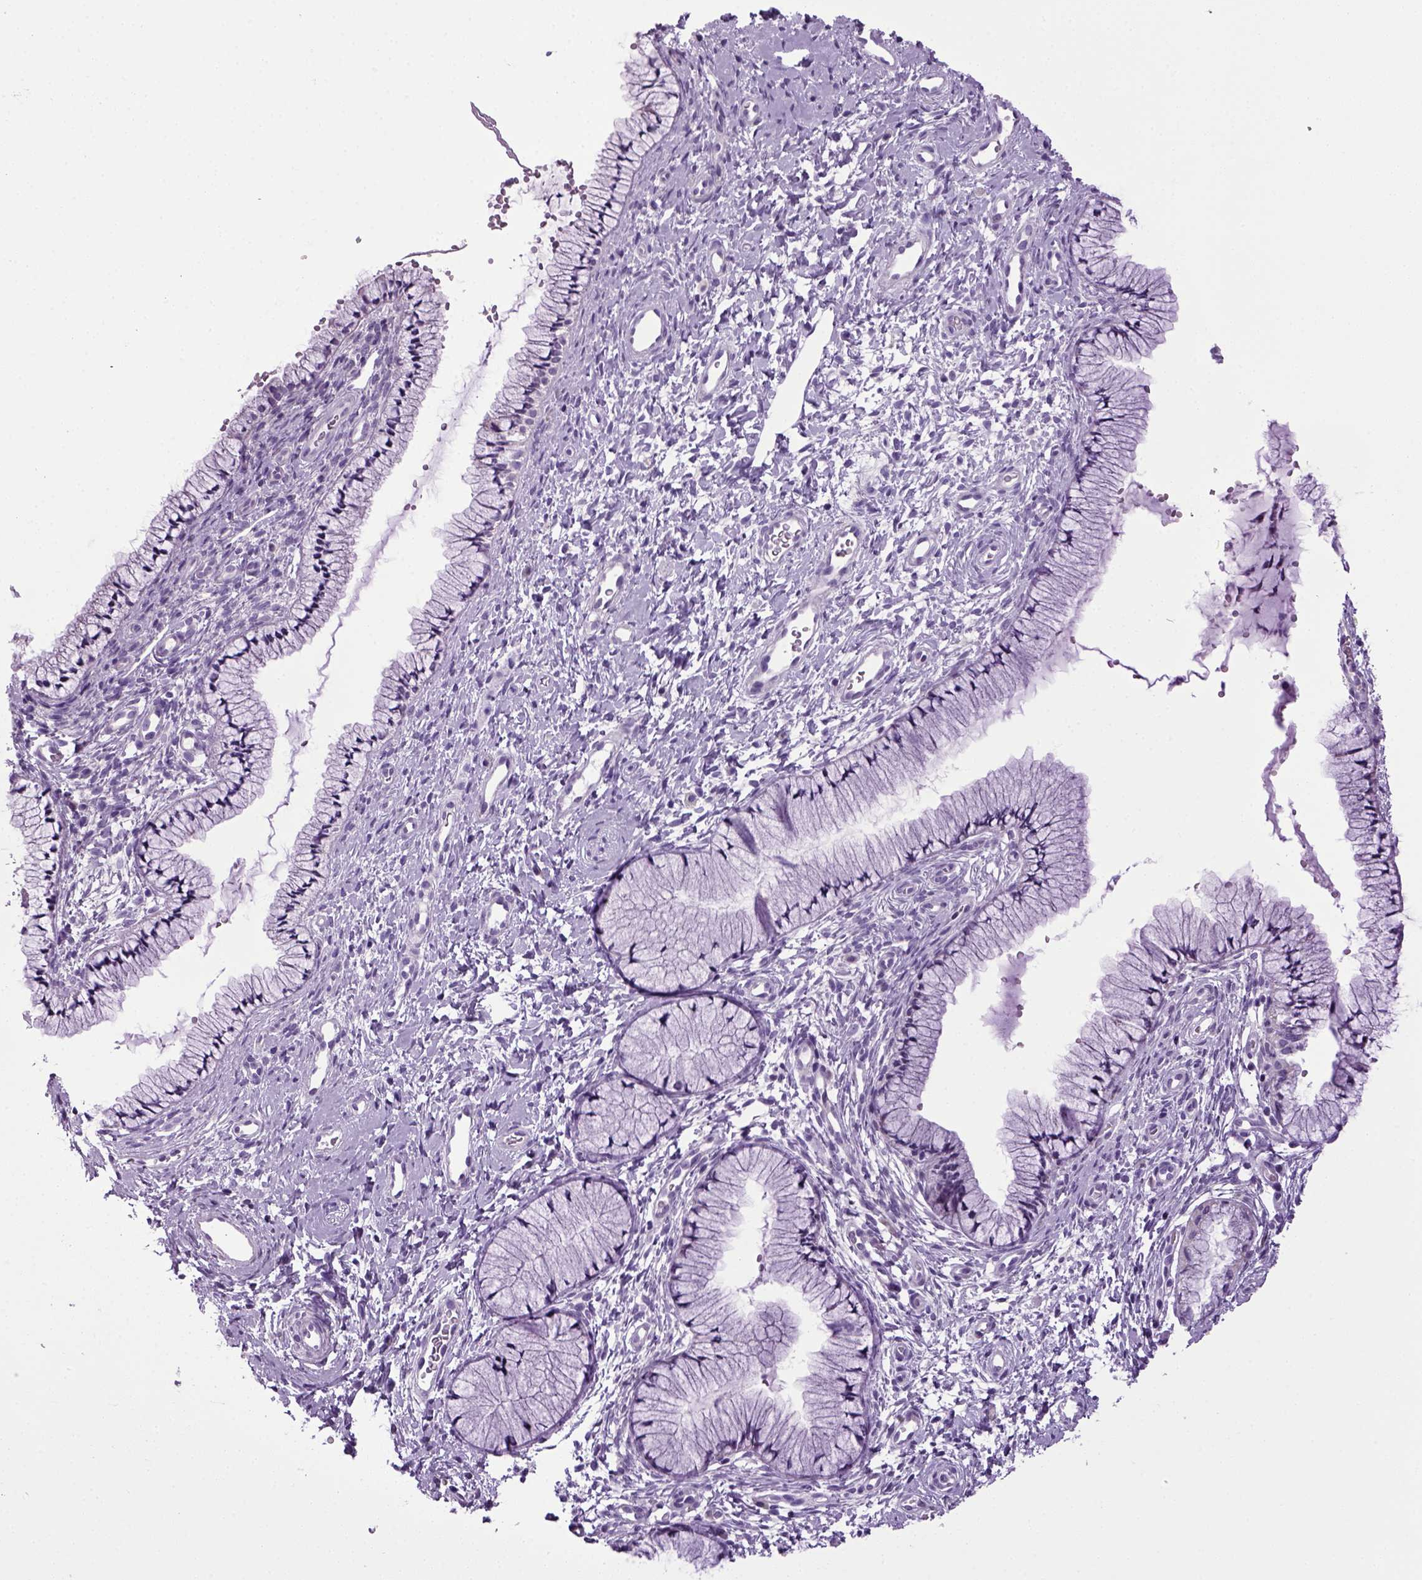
{"staining": {"intensity": "negative", "quantity": "none", "location": "none"}, "tissue": "cervix", "cell_type": "Glandular cells", "image_type": "normal", "snomed": [{"axis": "morphology", "description": "Normal tissue, NOS"}, {"axis": "topography", "description": "Cervix"}], "caption": "Immunohistochemical staining of normal cervix shows no significant expression in glandular cells.", "gene": "HMCN2", "patient": {"sex": "female", "age": 36}}